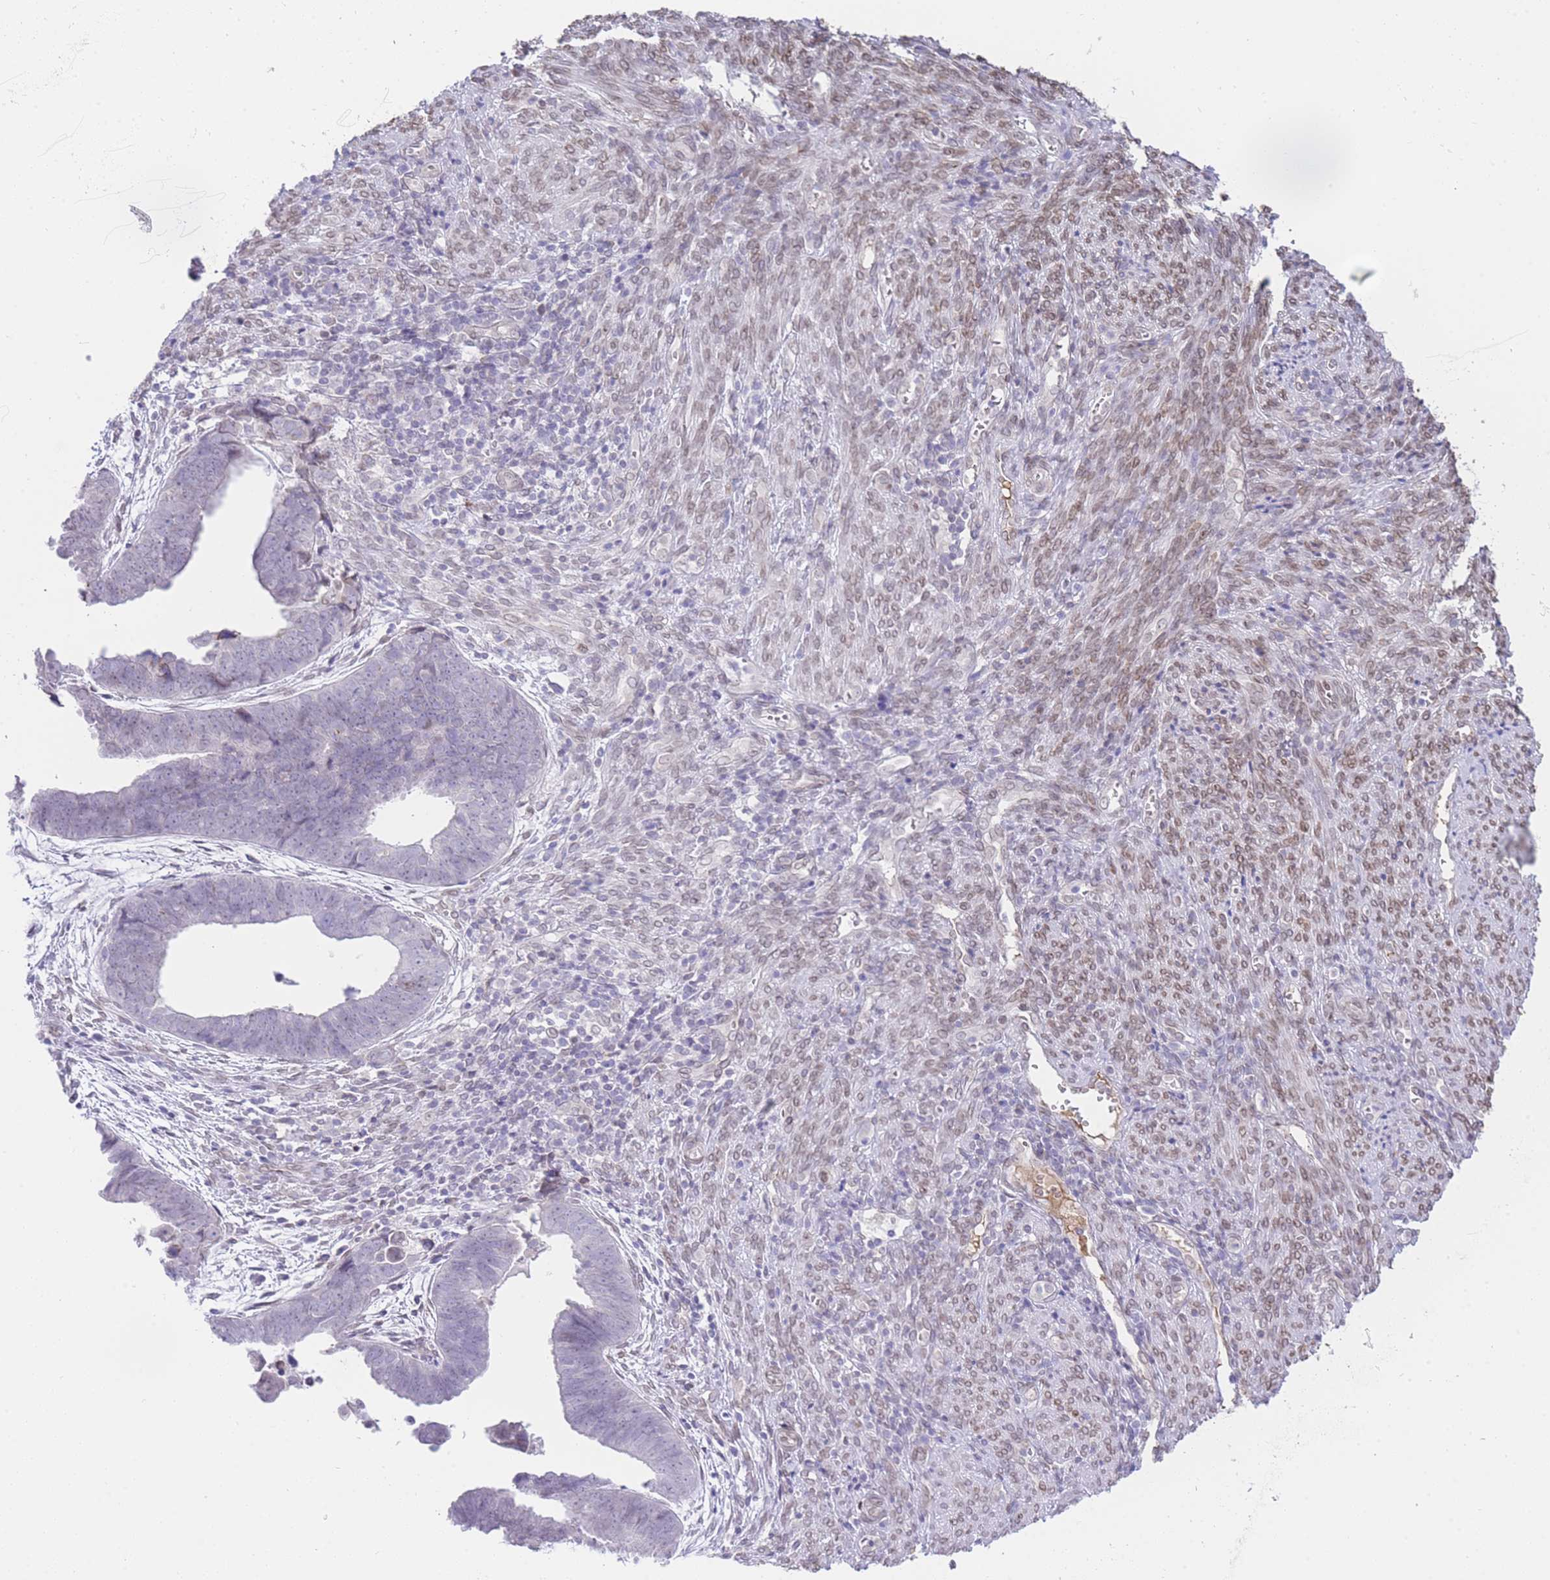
{"staining": {"intensity": "negative", "quantity": "none", "location": "none"}, "tissue": "endometrial cancer", "cell_type": "Tumor cells", "image_type": "cancer", "snomed": [{"axis": "morphology", "description": "Adenocarcinoma, NOS"}, {"axis": "topography", "description": "Endometrium"}], "caption": "The immunohistochemistry image has no significant expression in tumor cells of endometrial cancer (adenocarcinoma) tissue. (DAB (3,3'-diaminobenzidine) immunohistochemistry visualized using brightfield microscopy, high magnification).", "gene": "OR10AD1", "patient": {"sex": "female", "age": 75}}